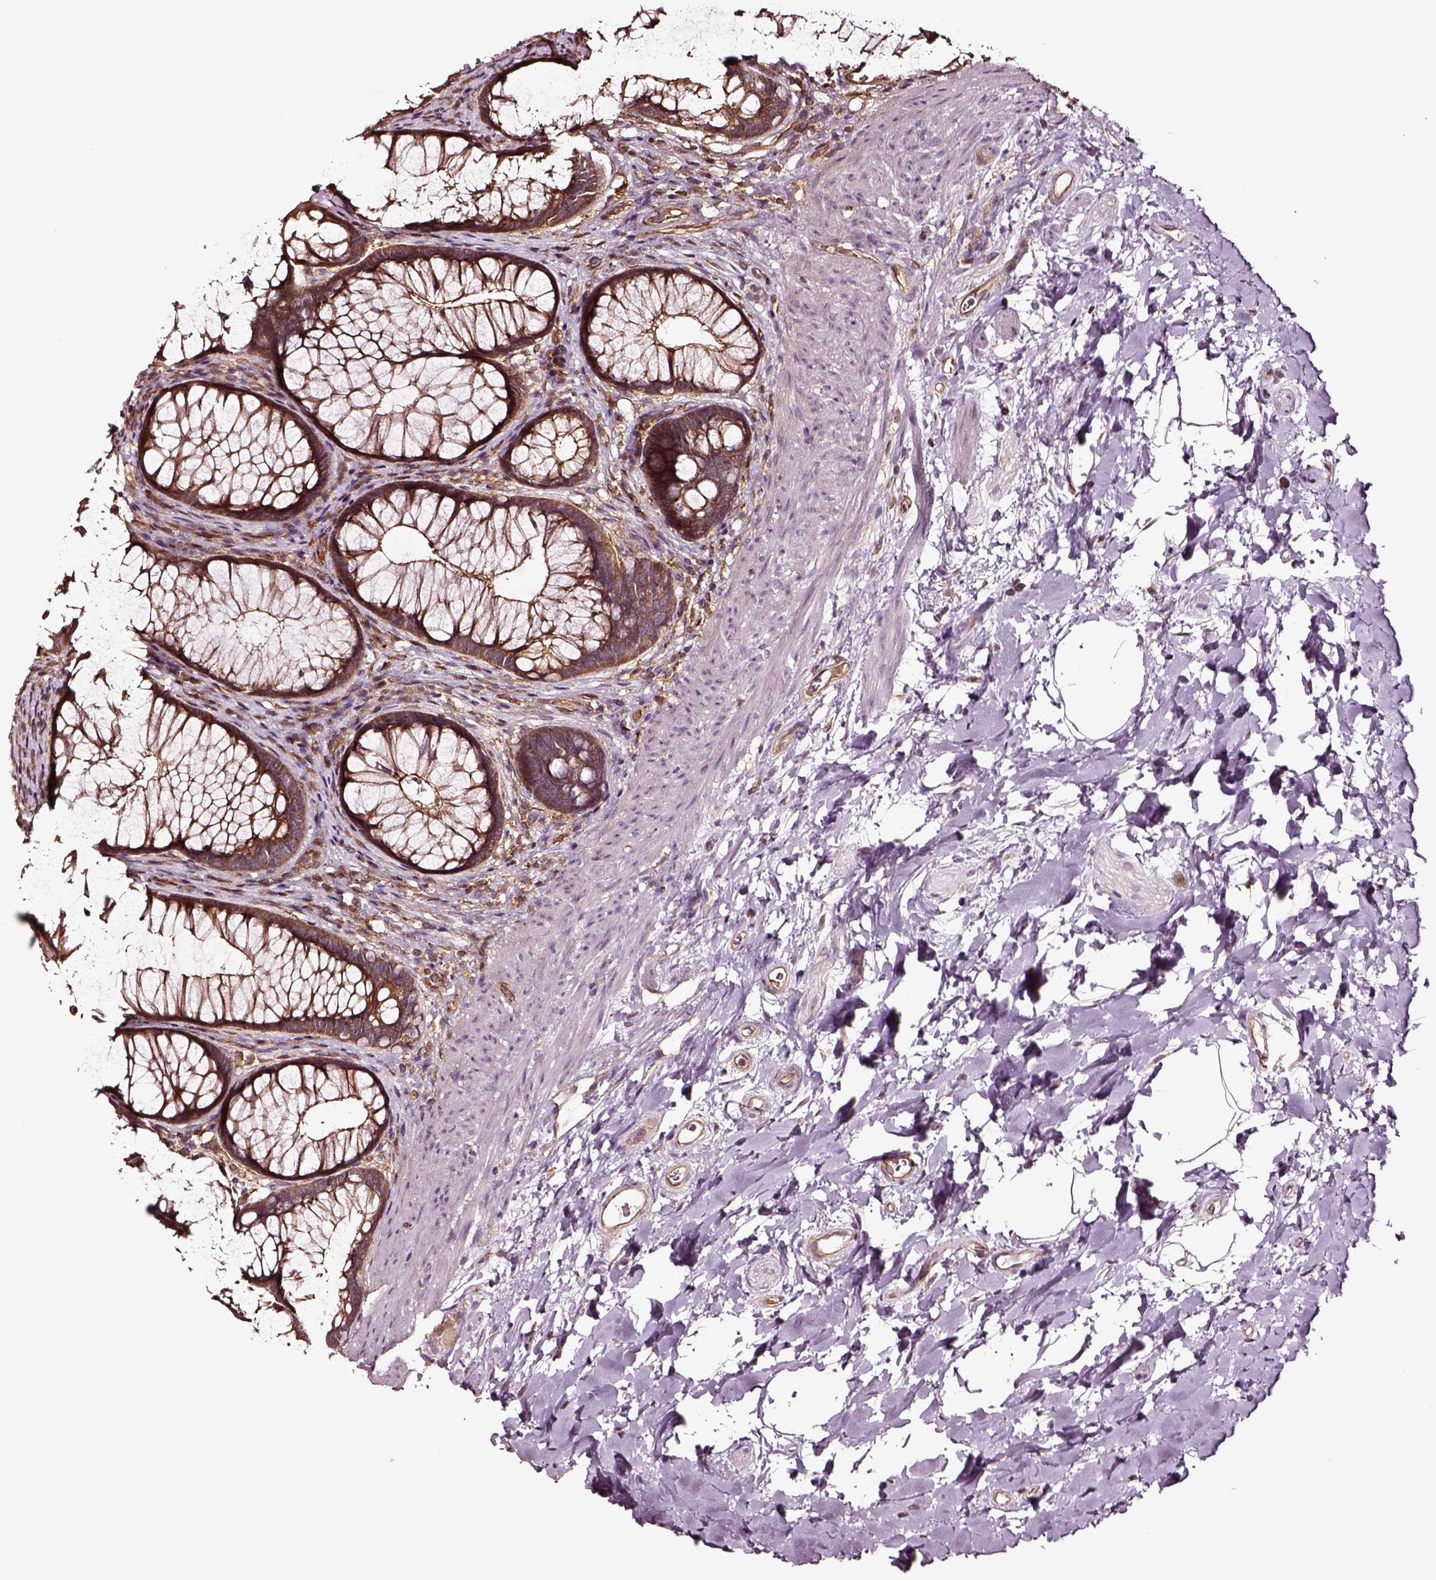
{"staining": {"intensity": "strong", "quantity": ">75%", "location": "cytoplasmic/membranous"}, "tissue": "rectum", "cell_type": "Glandular cells", "image_type": "normal", "snomed": [{"axis": "morphology", "description": "Normal tissue, NOS"}, {"axis": "topography", "description": "Smooth muscle"}, {"axis": "topography", "description": "Rectum"}], "caption": "Immunohistochemistry staining of normal rectum, which exhibits high levels of strong cytoplasmic/membranous staining in approximately >75% of glandular cells indicating strong cytoplasmic/membranous protein staining. The staining was performed using DAB (brown) for protein detection and nuclei were counterstained in hematoxylin (blue).", "gene": "RASSF5", "patient": {"sex": "male", "age": 53}}